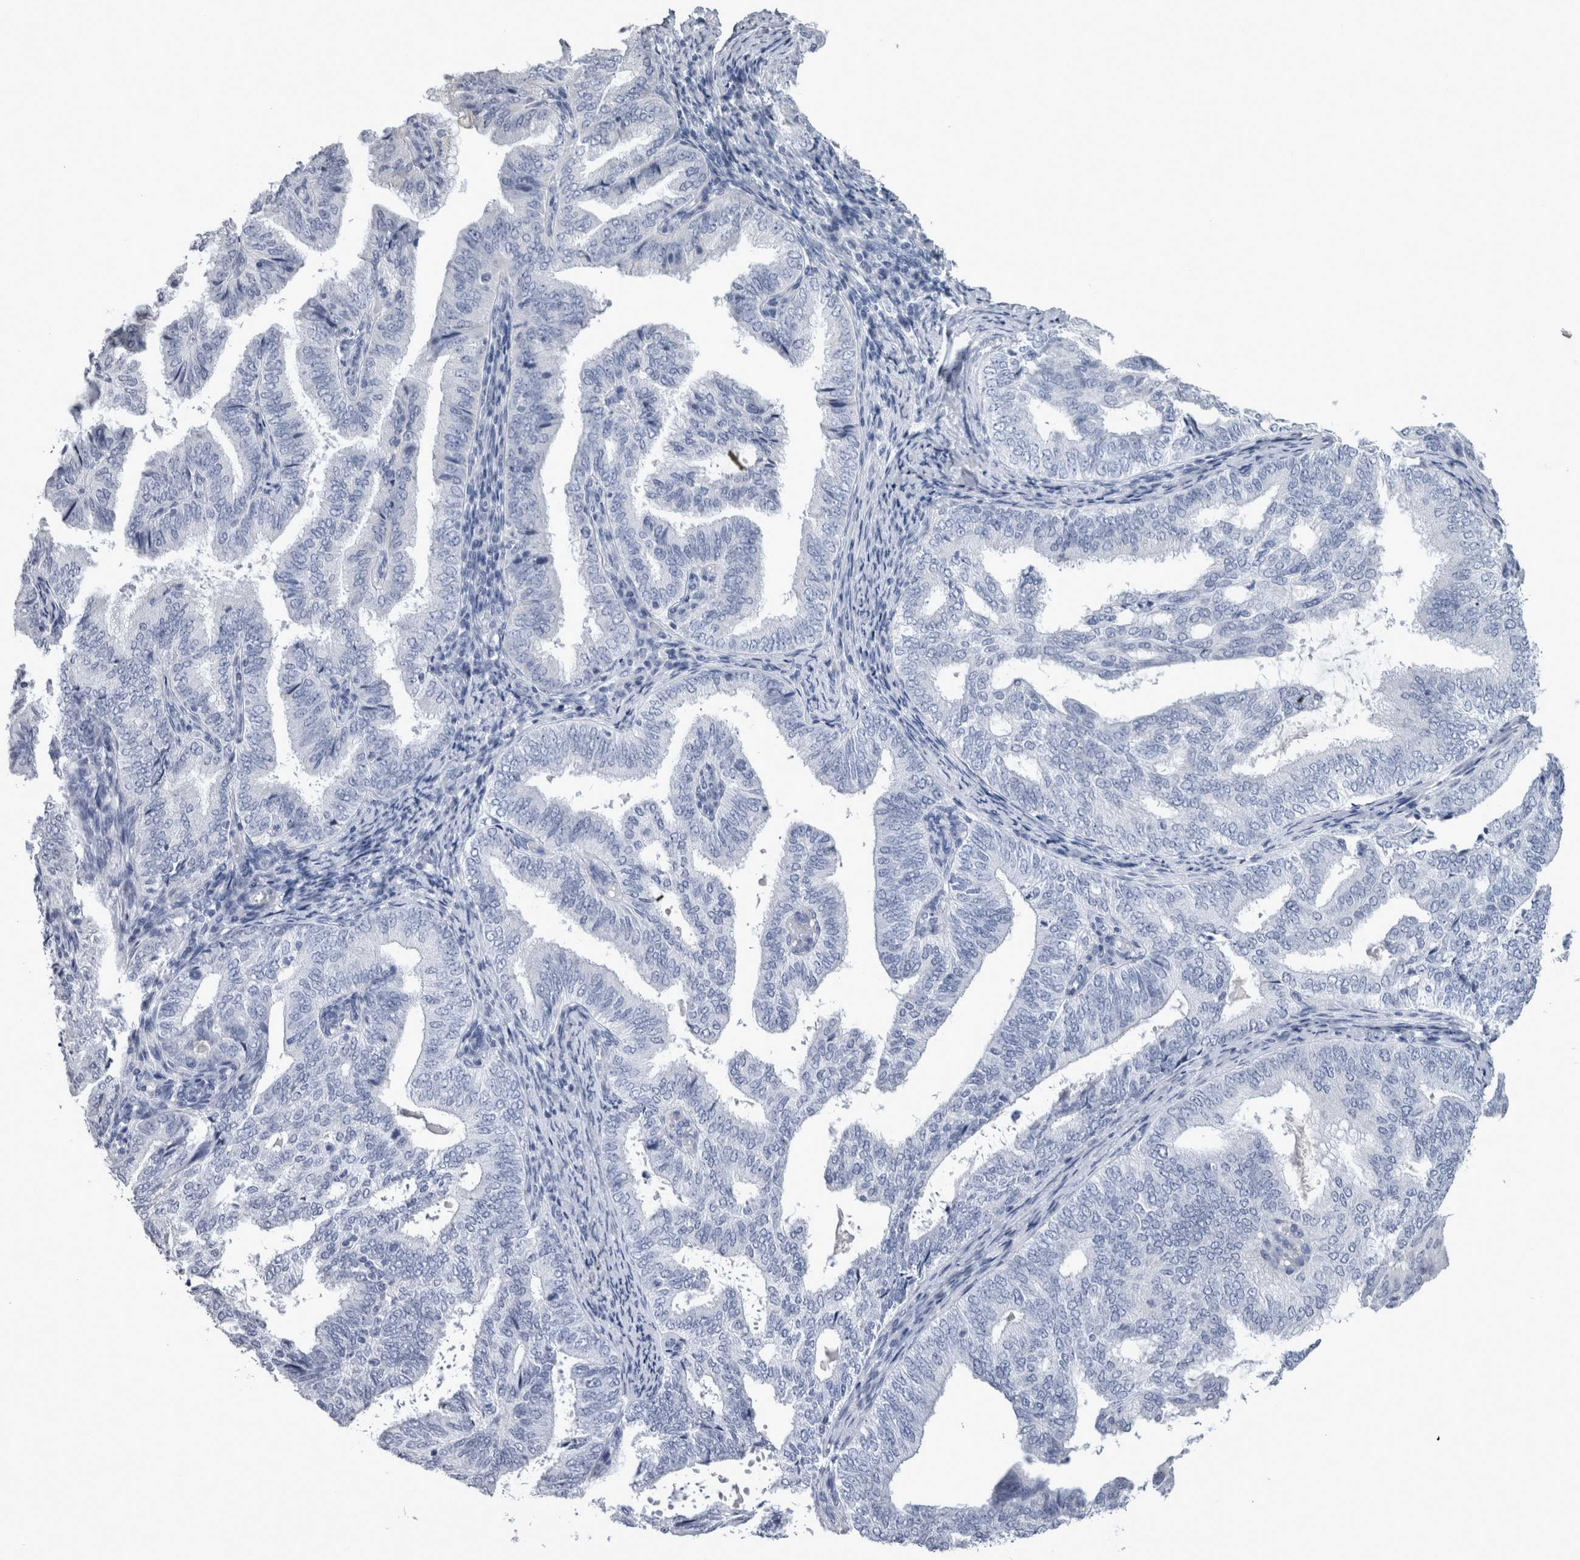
{"staining": {"intensity": "negative", "quantity": "none", "location": "none"}, "tissue": "endometrial cancer", "cell_type": "Tumor cells", "image_type": "cancer", "snomed": [{"axis": "morphology", "description": "Adenocarcinoma, NOS"}, {"axis": "topography", "description": "Endometrium"}], "caption": "IHC micrograph of neoplastic tissue: human endometrial adenocarcinoma stained with DAB (3,3'-diaminobenzidine) demonstrates no significant protein positivity in tumor cells.", "gene": "MSMB", "patient": {"sex": "female", "age": 58}}